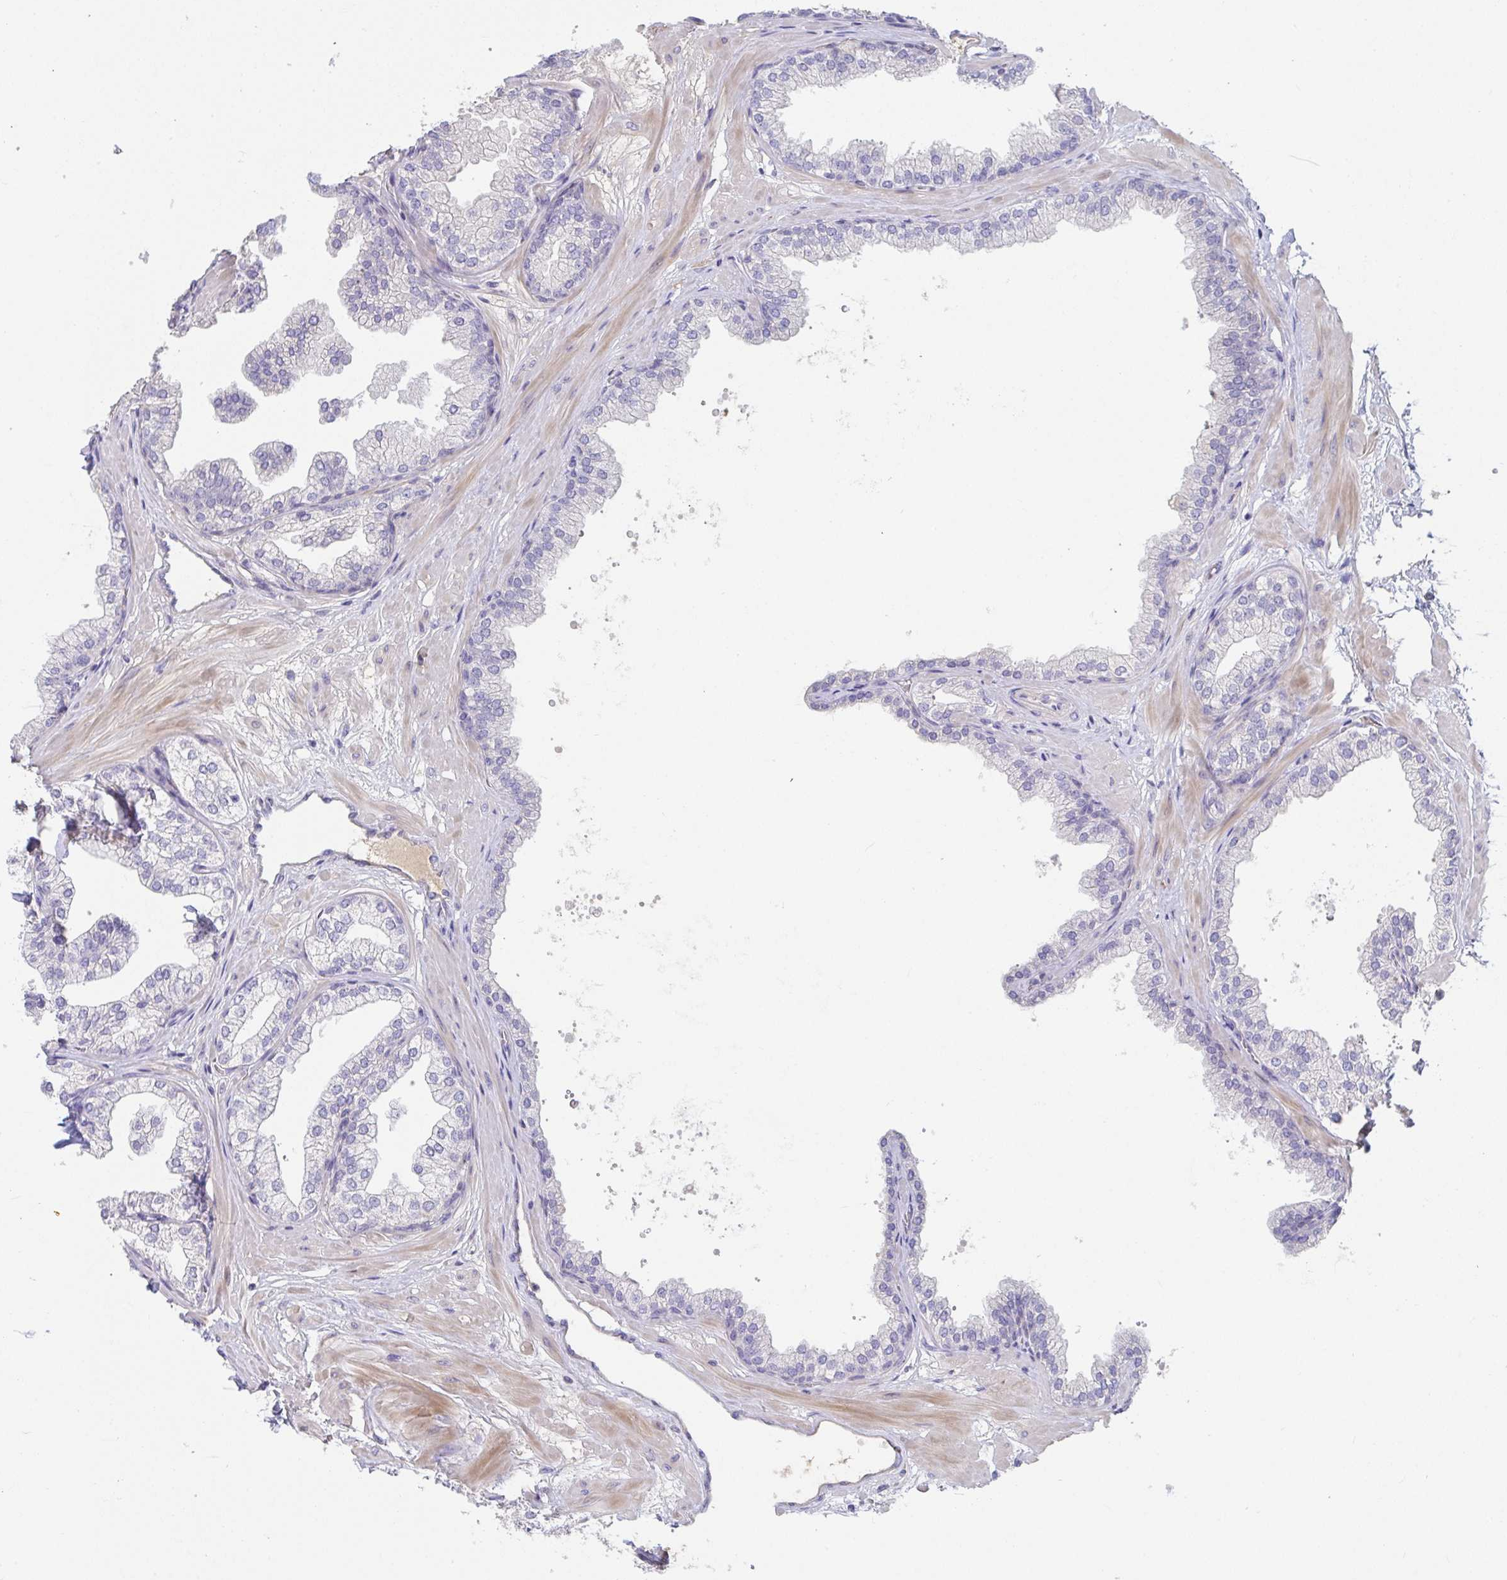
{"staining": {"intensity": "negative", "quantity": "none", "location": "none"}, "tissue": "prostate", "cell_type": "Glandular cells", "image_type": "normal", "snomed": [{"axis": "morphology", "description": "Normal tissue, NOS"}, {"axis": "topography", "description": "Prostate"}], "caption": "Histopathology image shows no protein staining in glandular cells of benign prostate. (IHC, brightfield microscopy, high magnification).", "gene": "ANO5", "patient": {"sex": "male", "age": 37}}